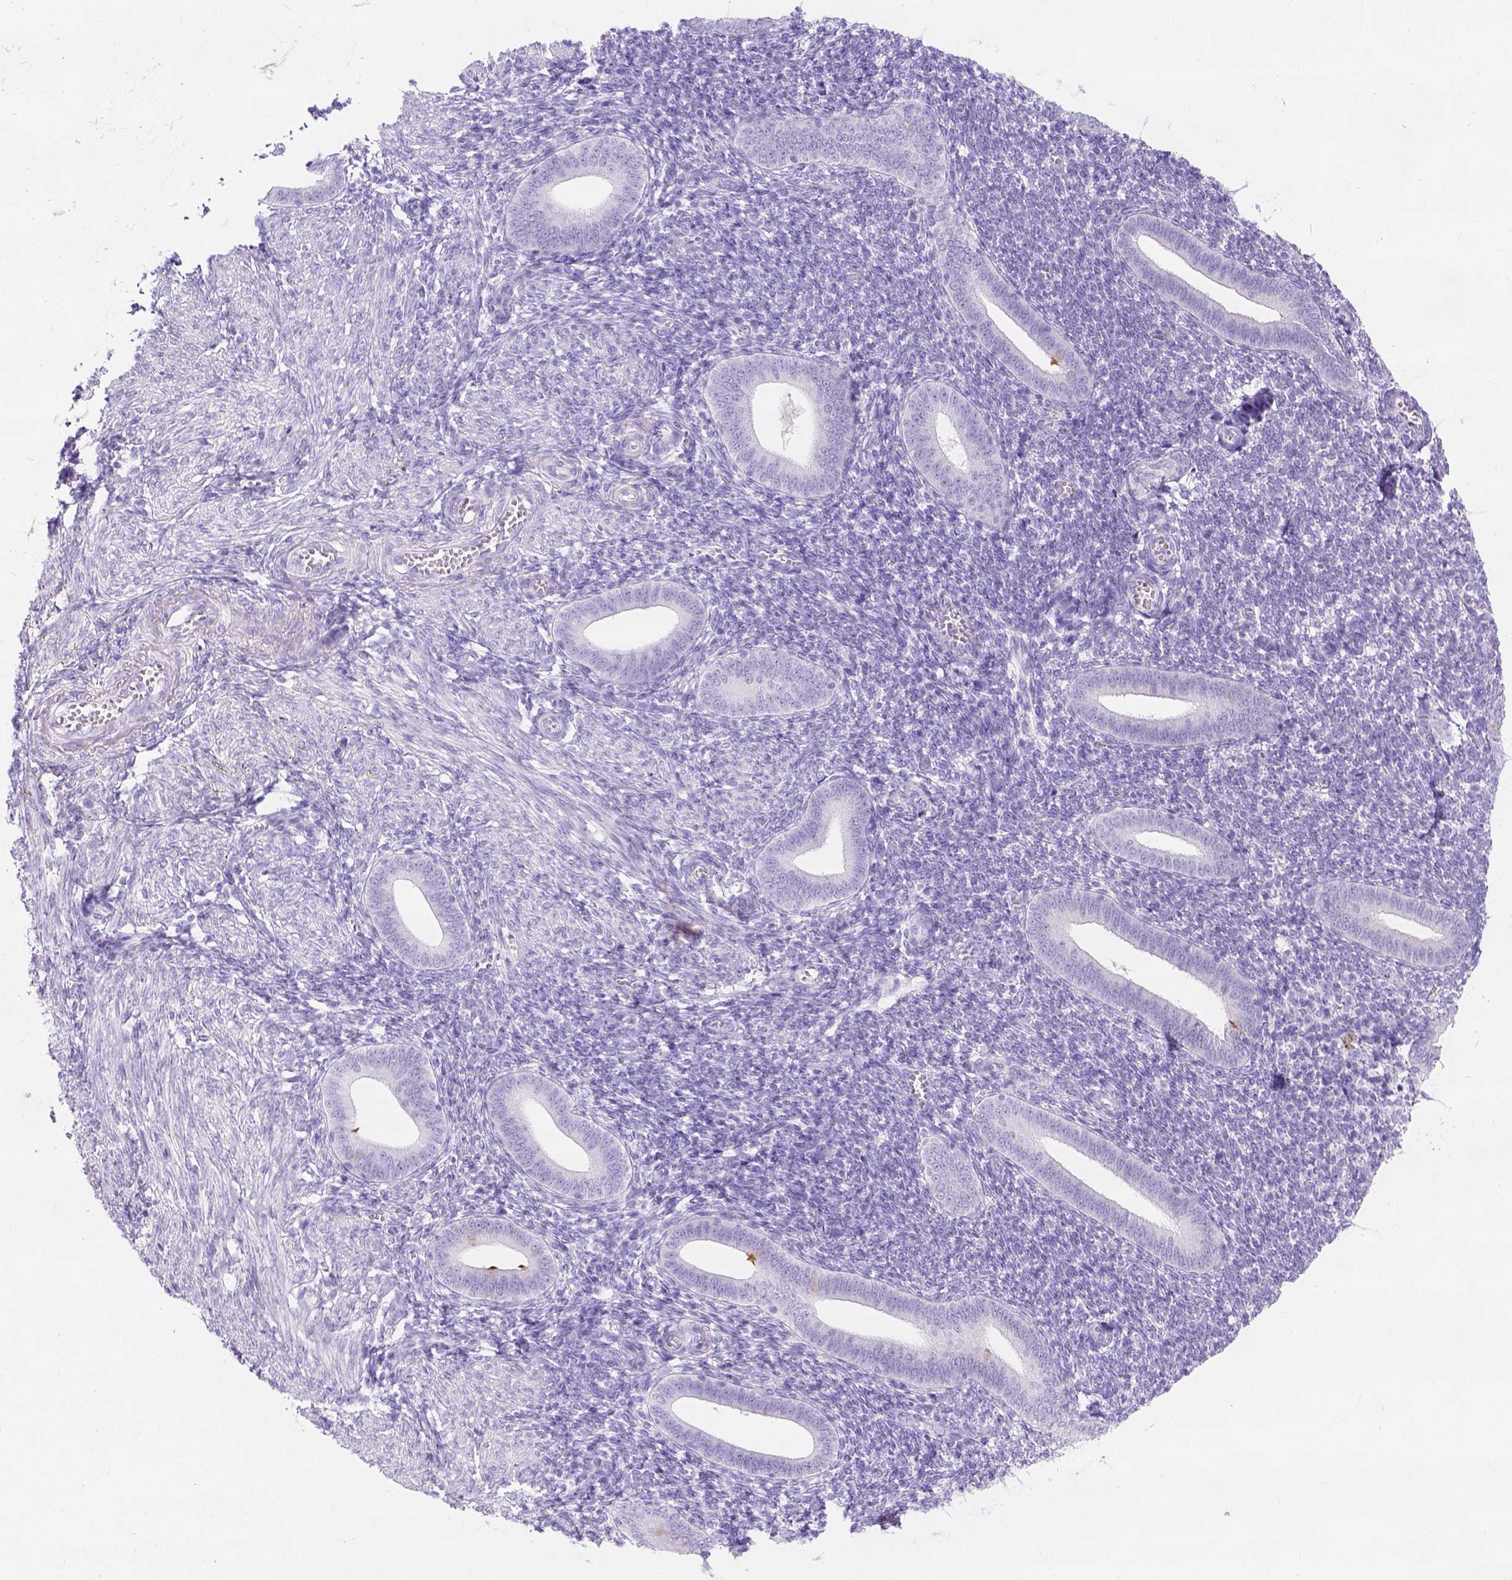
{"staining": {"intensity": "negative", "quantity": "none", "location": "none"}, "tissue": "endometrium", "cell_type": "Cells in endometrial stroma", "image_type": "normal", "snomed": [{"axis": "morphology", "description": "Normal tissue, NOS"}, {"axis": "topography", "description": "Endometrium"}], "caption": "Normal endometrium was stained to show a protein in brown. There is no significant positivity in cells in endometrial stroma. (DAB immunohistochemistry (IHC) with hematoxylin counter stain).", "gene": "C7orf57", "patient": {"sex": "female", "age": 25}}